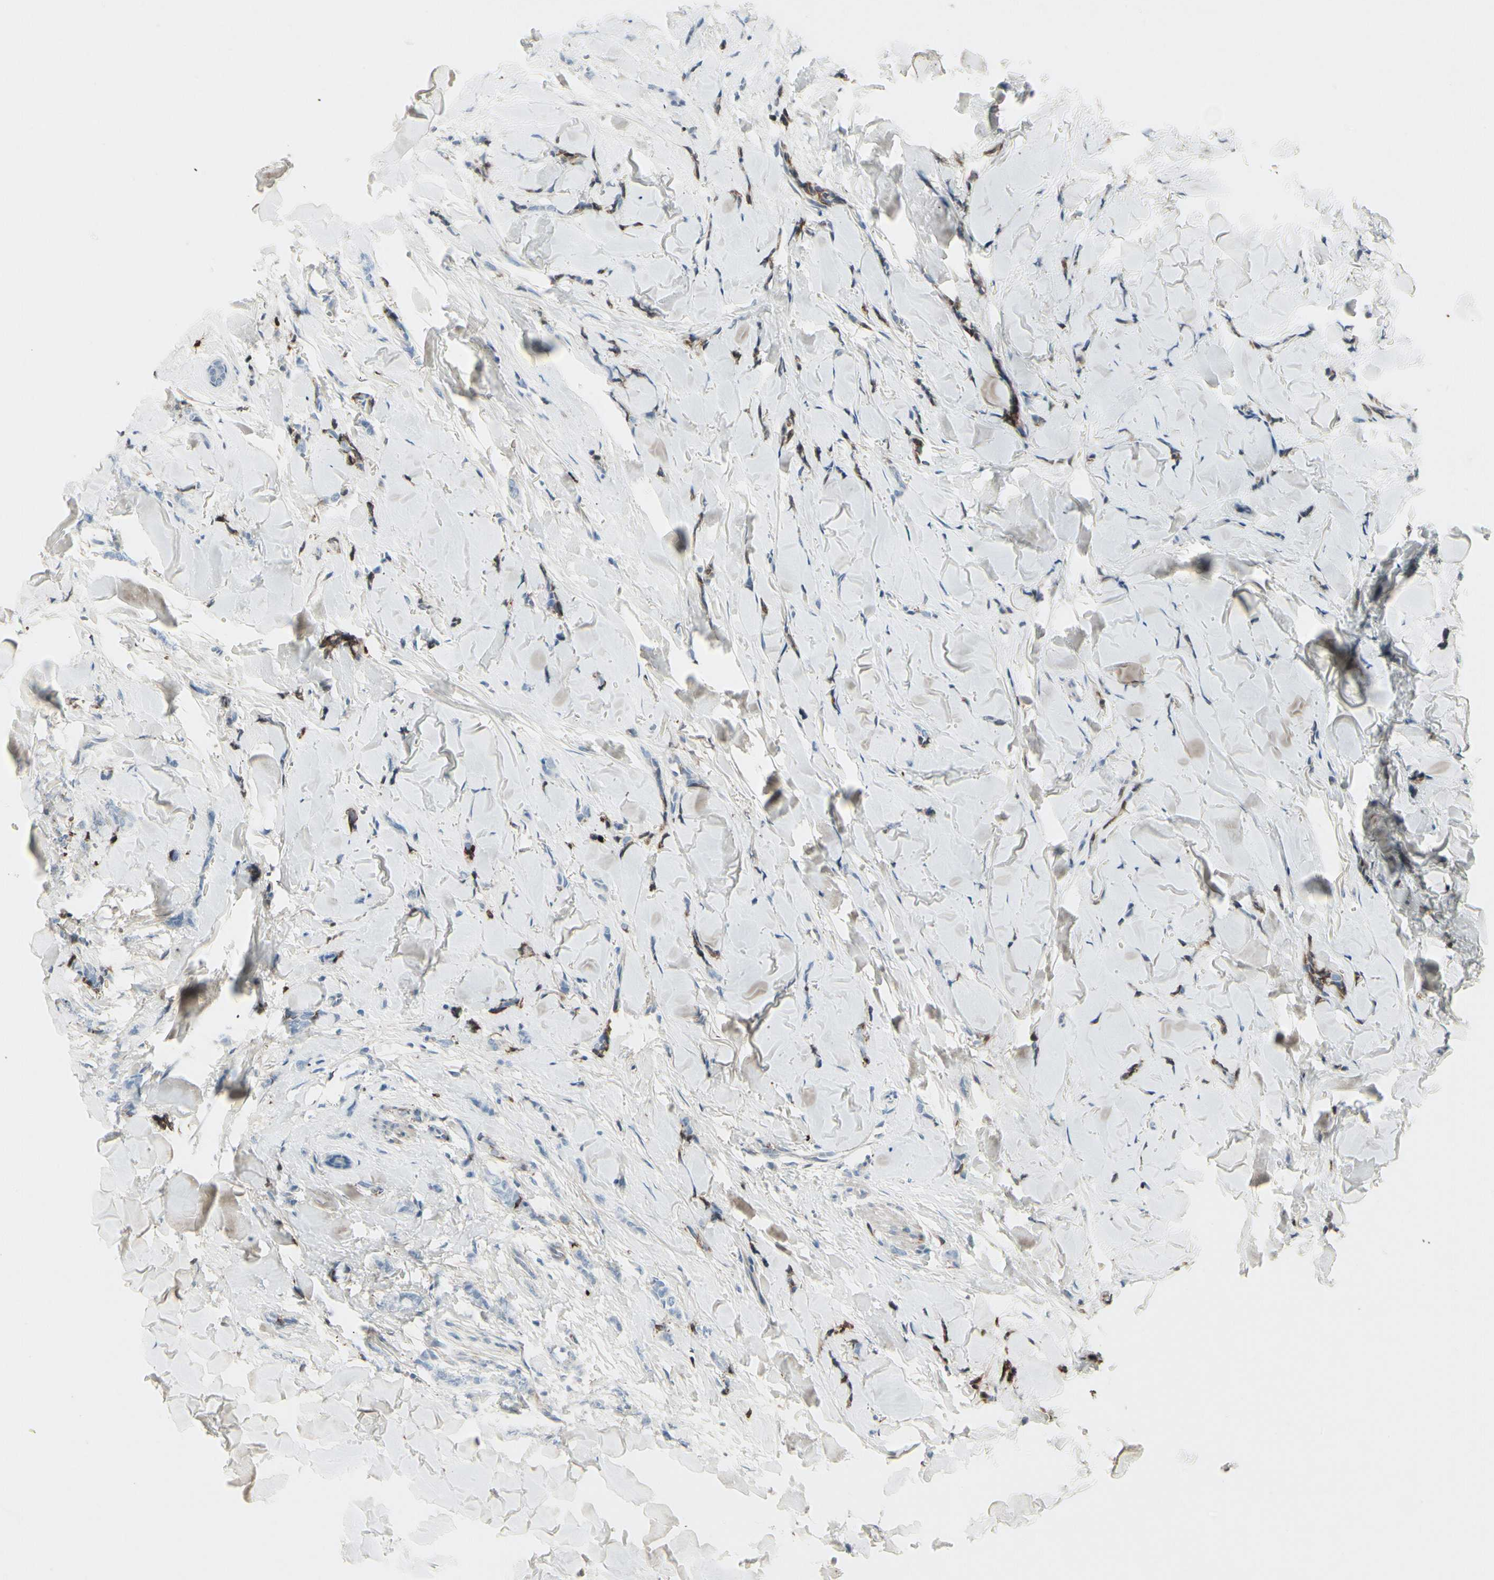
{"staining": {"intensity": "negative", "quantity": "none", "location": "none"}, "tissue": "breast cancer", "cell_type": "Tumor cells", "image_type": "cancer", "snomed": [{"axis": "morphology", "description": "Lobular carcinoma"}, {"axis": "topography", "description": "Skin"}, {"axis": "topography", "description": "Breast"}], "caption": "IHC photomicrograph of human breast lobular carcinoma stained for a protein (brown), which reveals no positivity in tumor cells.", "gene": "IGHG1", "patient": {"sex": "female", "age": 46}}